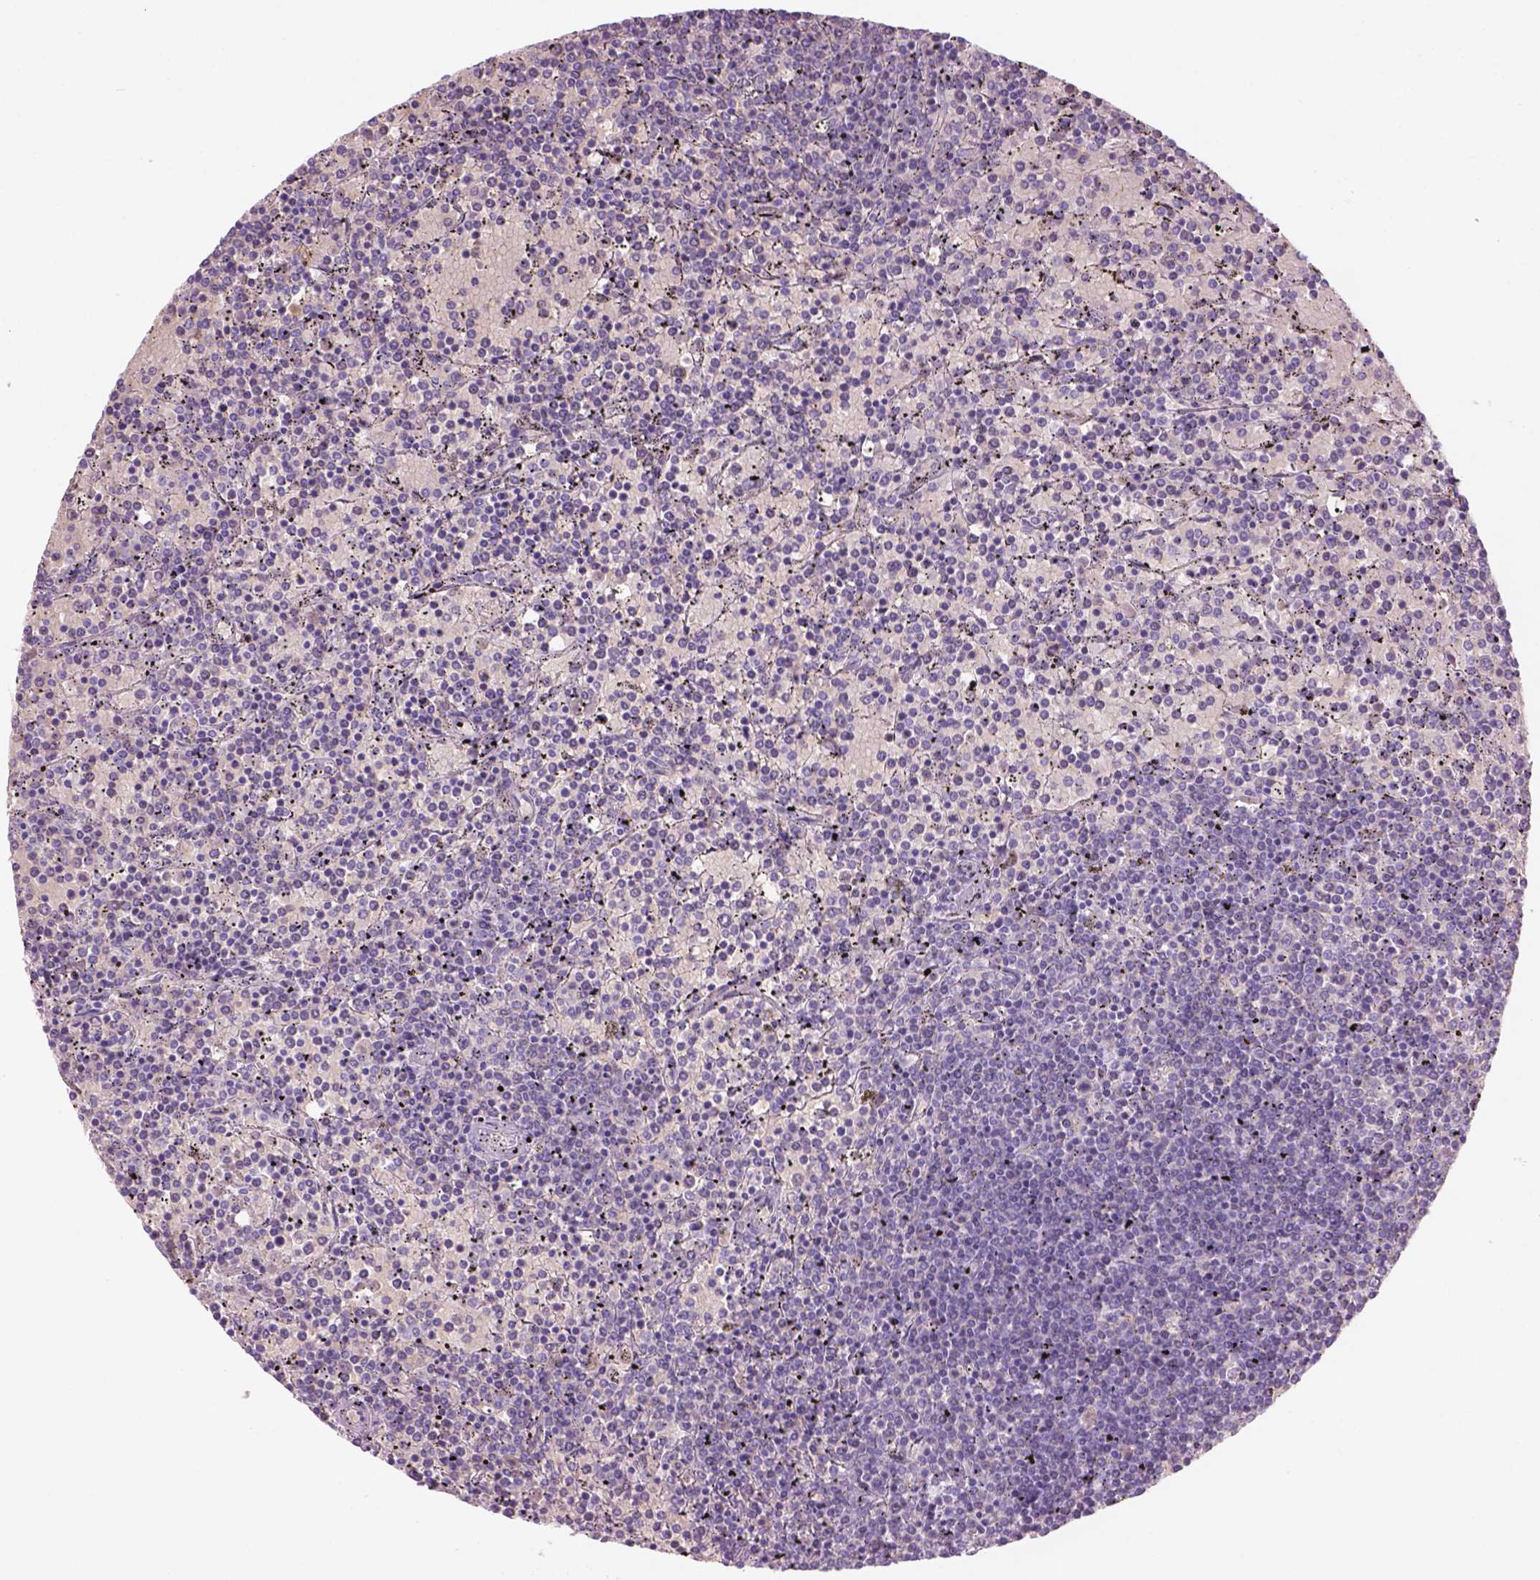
{"staining": {"intensity": "negative", "quantity": "none", "location": "none"}, "tissue": "lymphoma", "cell_type": "Tumor cells", "image_type": "cancer", "snomed": [{"axis": "morphology", "description": "Malignant lymphoma, non-Hodgkin's type, Low grade"}, {"axis": "topography", "description": "Spleen"}], "caption": "DAB (3,3'-diaminobenzidine) immunohistochemical staining of lymphoma demonstrates no significant staining in tumor cells. (Brightfield microscopy of DAB (3,3'-diaminobenzidine) IHC at high magnification).", "gene": "CD84", "patient": {"sex": "female", "age": 77}}